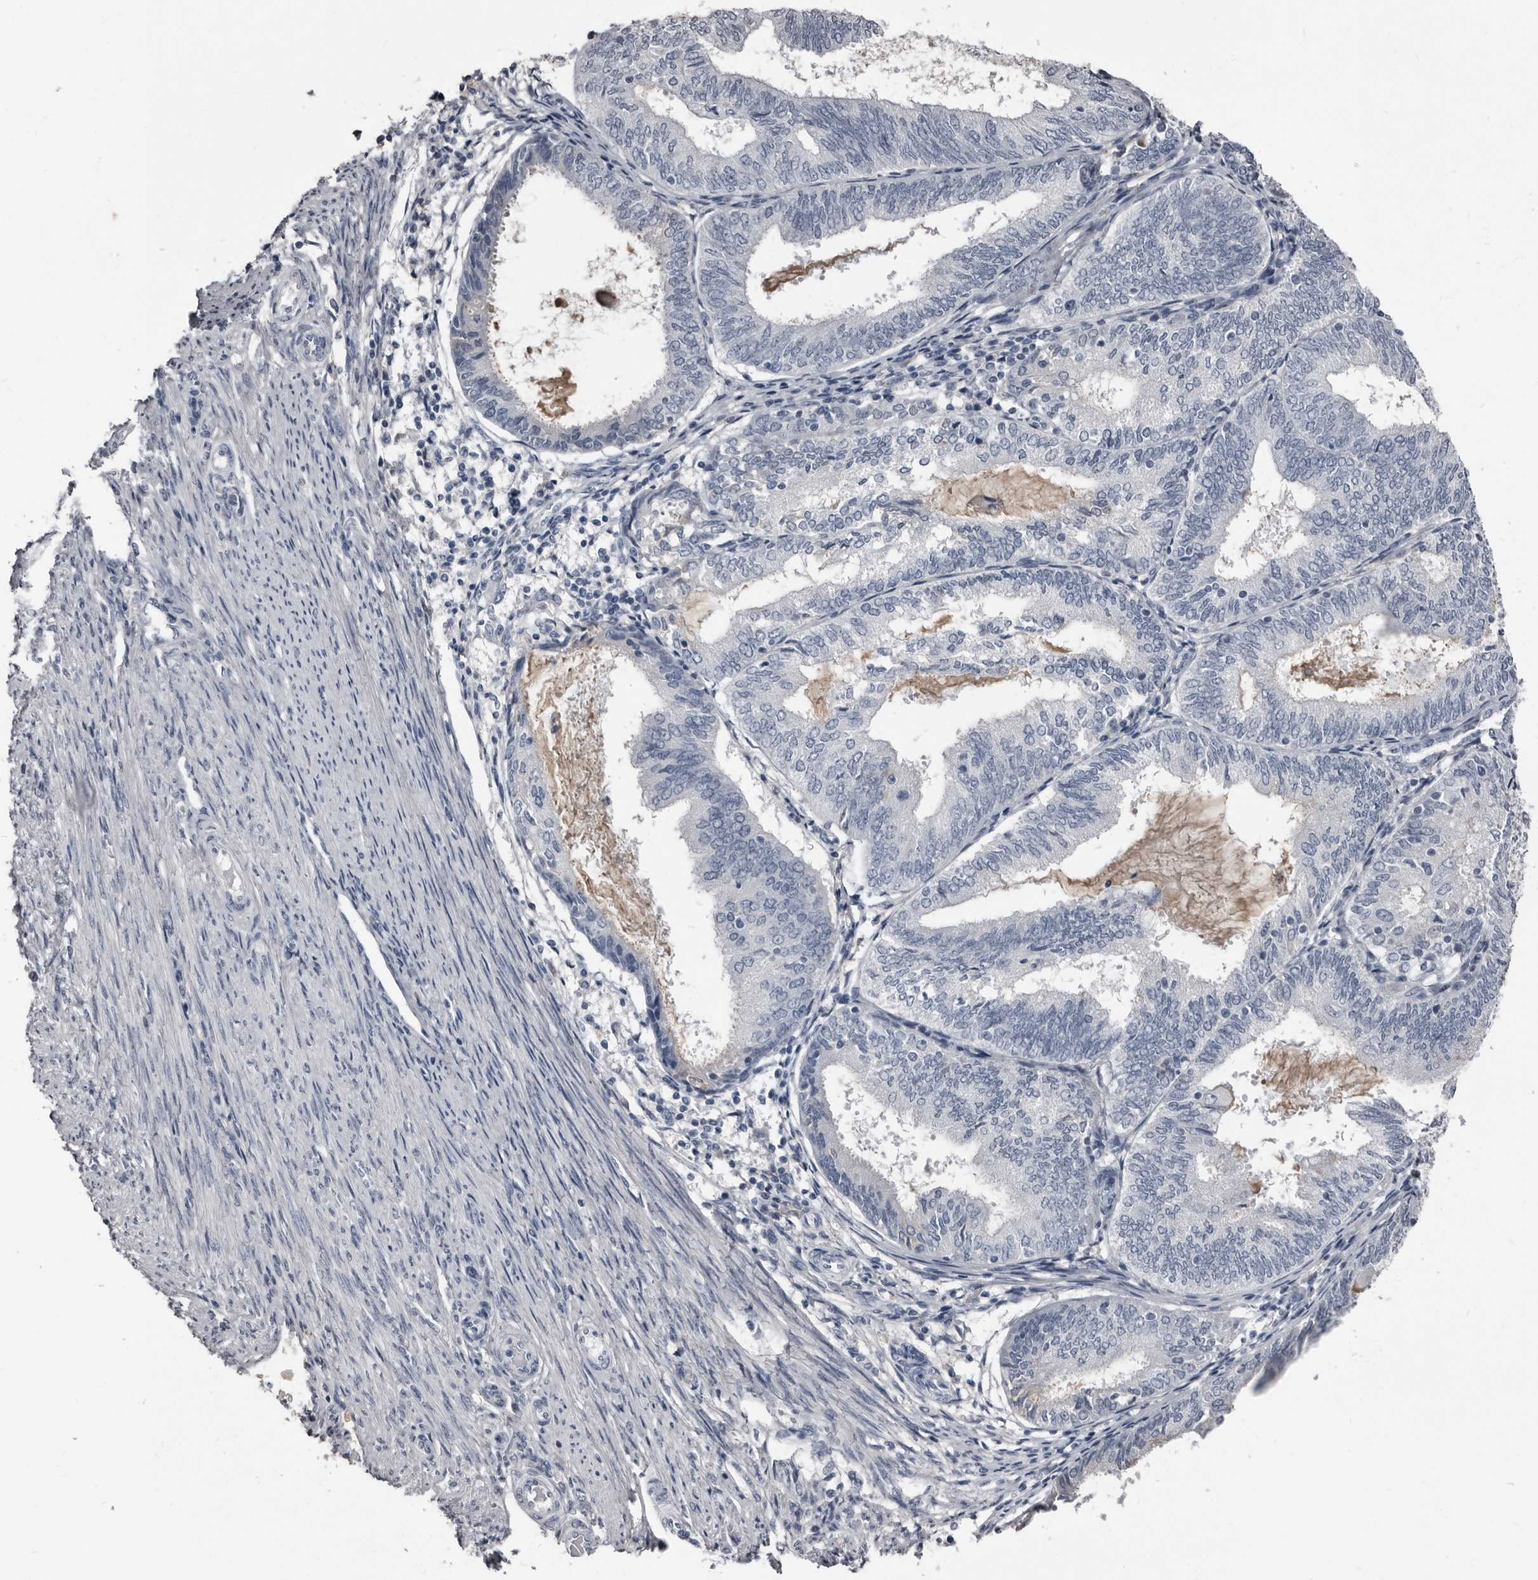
{"staining": {"intensity": "negative", "quantity": "none", "location": "none"}, "tissue": "endometrial cancer", "cell_type": "Tumor cells", "image_type": "cancer", "snomed": [{"axis": "morphology", "description": "Adenocarcinoma, NOS"}, {"axis": "topography", "description": "Endometrium"}], "caption": "Immunohistochemistry (IHC) histopathology image of human endometrial cancer (adenocarcinoma) stained for a protein (brown), which shows no positivity in tumor cells.", "gene": "GREB1", "patient": {"sex": "female", "age": 81}}